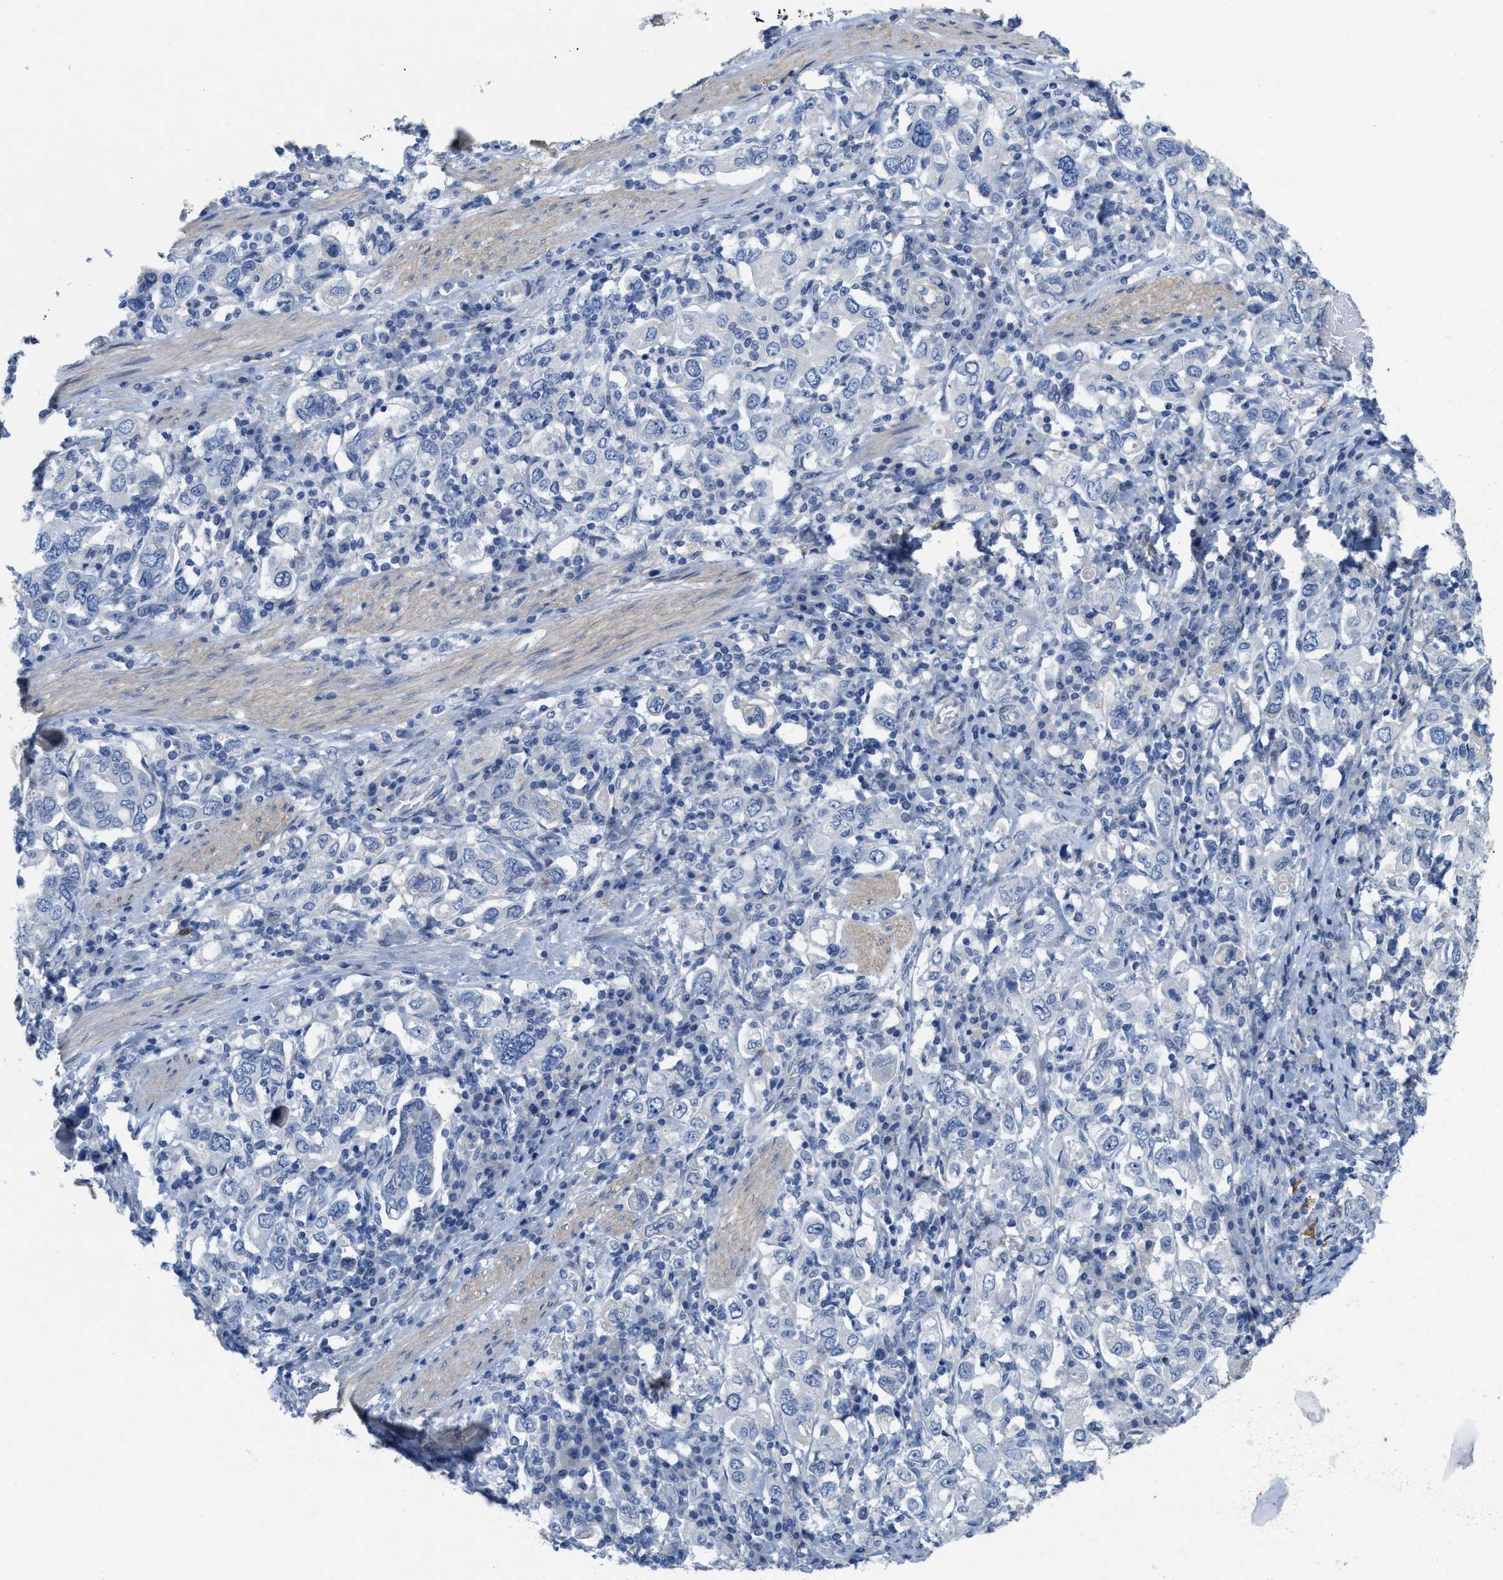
{"staining": {"intensity": "negative", "quantity": "none", "location": "none"}, "tissue": "stomach cancer", "cell_type": "Tumor cells", "image_type": "cancer", "snomed": [{"axis": "morphology", "description": "Adenocarcinoma, NOS"}, {"axis": "topography", "description": "Stomach, upper"}], "caption": "The image exhibits no staining of tumor cells in stomach cancer (adenocarcinoma). (DAB IHC with hematoxylin counter stain).", "gene": "CPA2", "patient": {"sex": "male", "age": 62}}